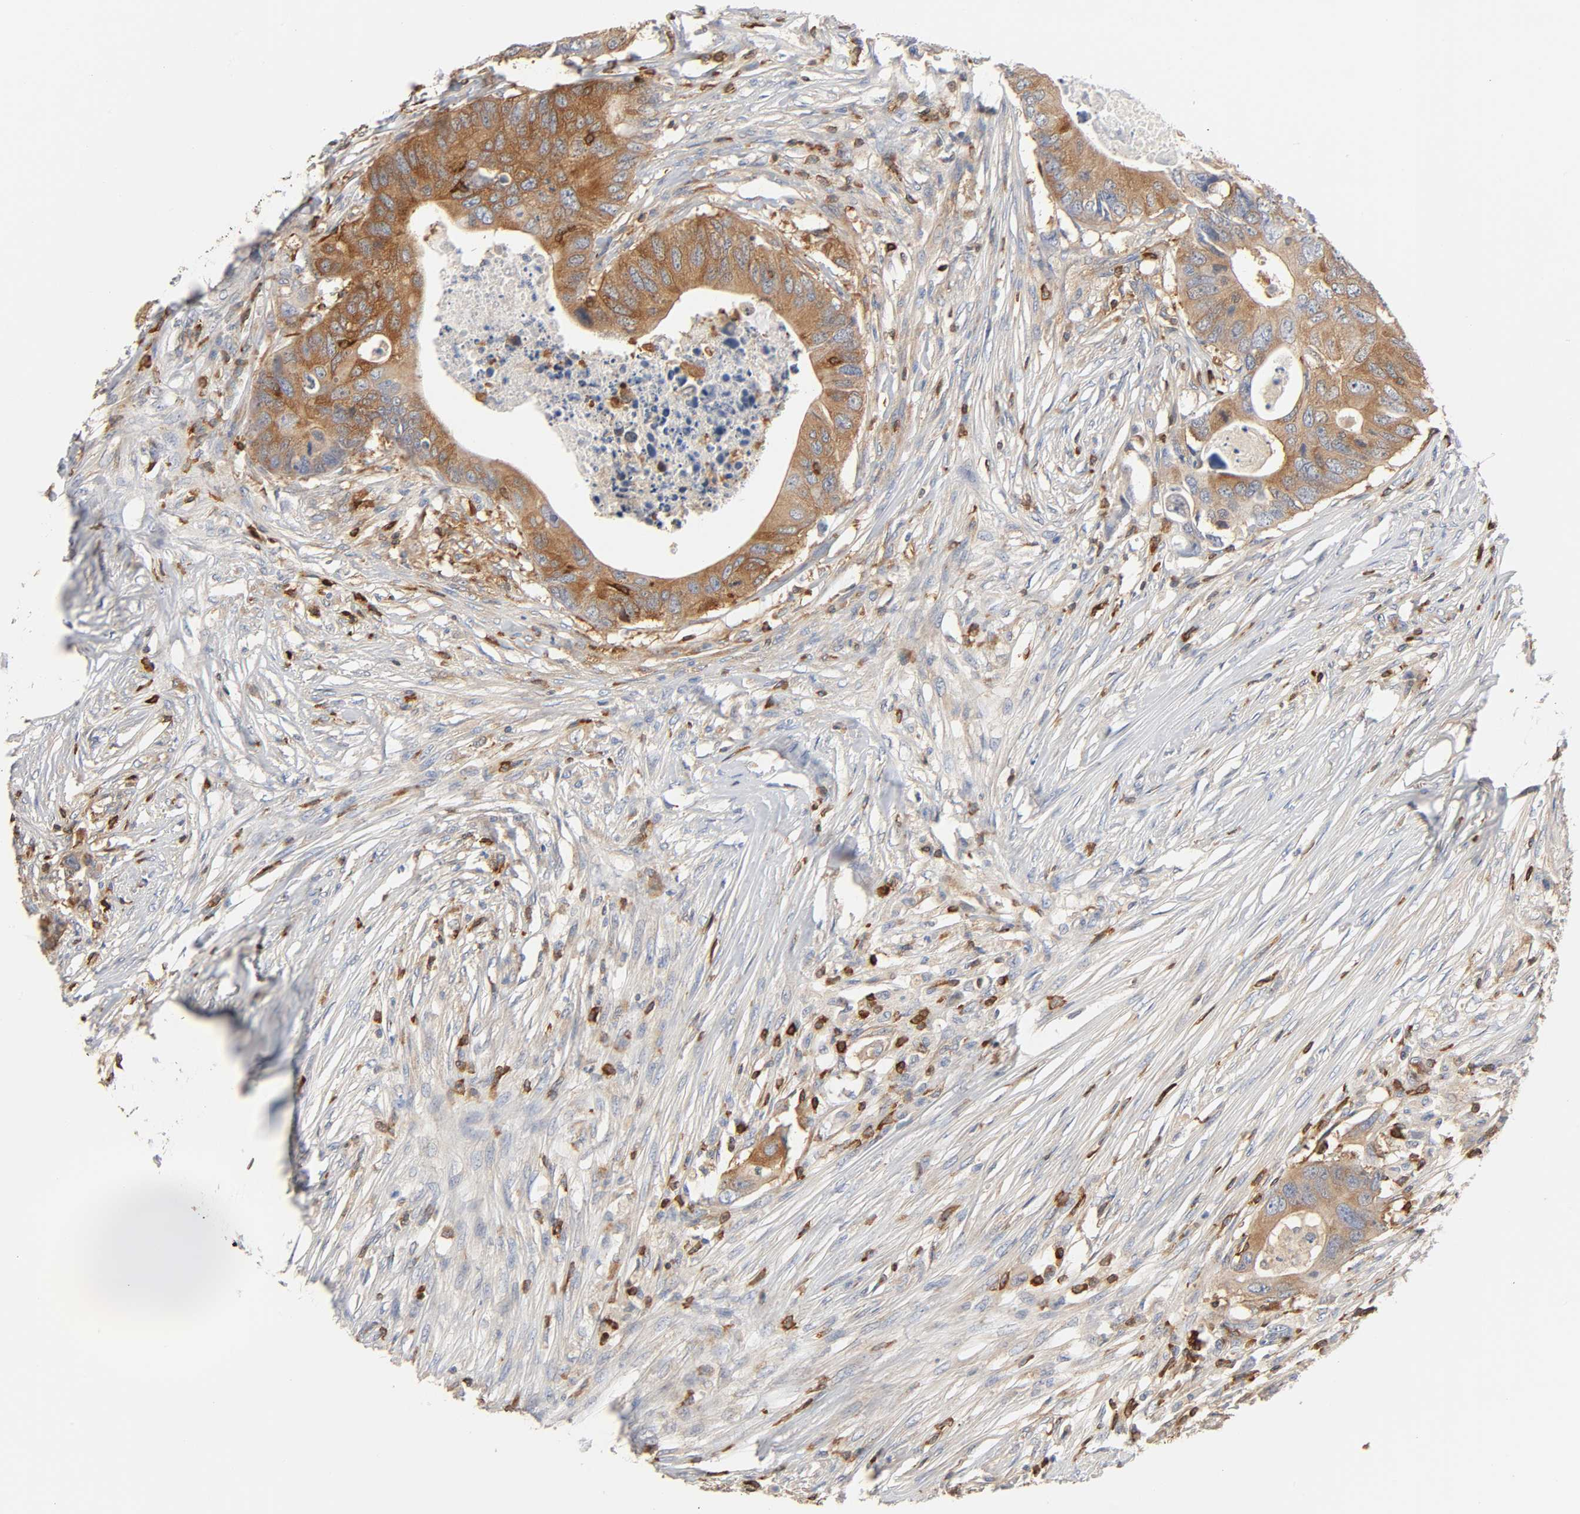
{"staining": {"intensity": "moderate", "quantity": ">75%", "location": "cytoplasmic/membranous"}, "tissue": "colorectal cancer", "cell_type": "Tumor cells", "image_type": "cancer", "snomed": [{"axis": "morphology", "description": "Adenocarcinoma, NOS"}, {"axis": "topography", "description": "Colon"}], "caption": "A brown stain labels moderate cytoplasmic/membranous expression of a protein in colorectal adenocarcinoma tumor cells.", "gene": "BIN1", "patient": {"sex": "male", "age": 71}}